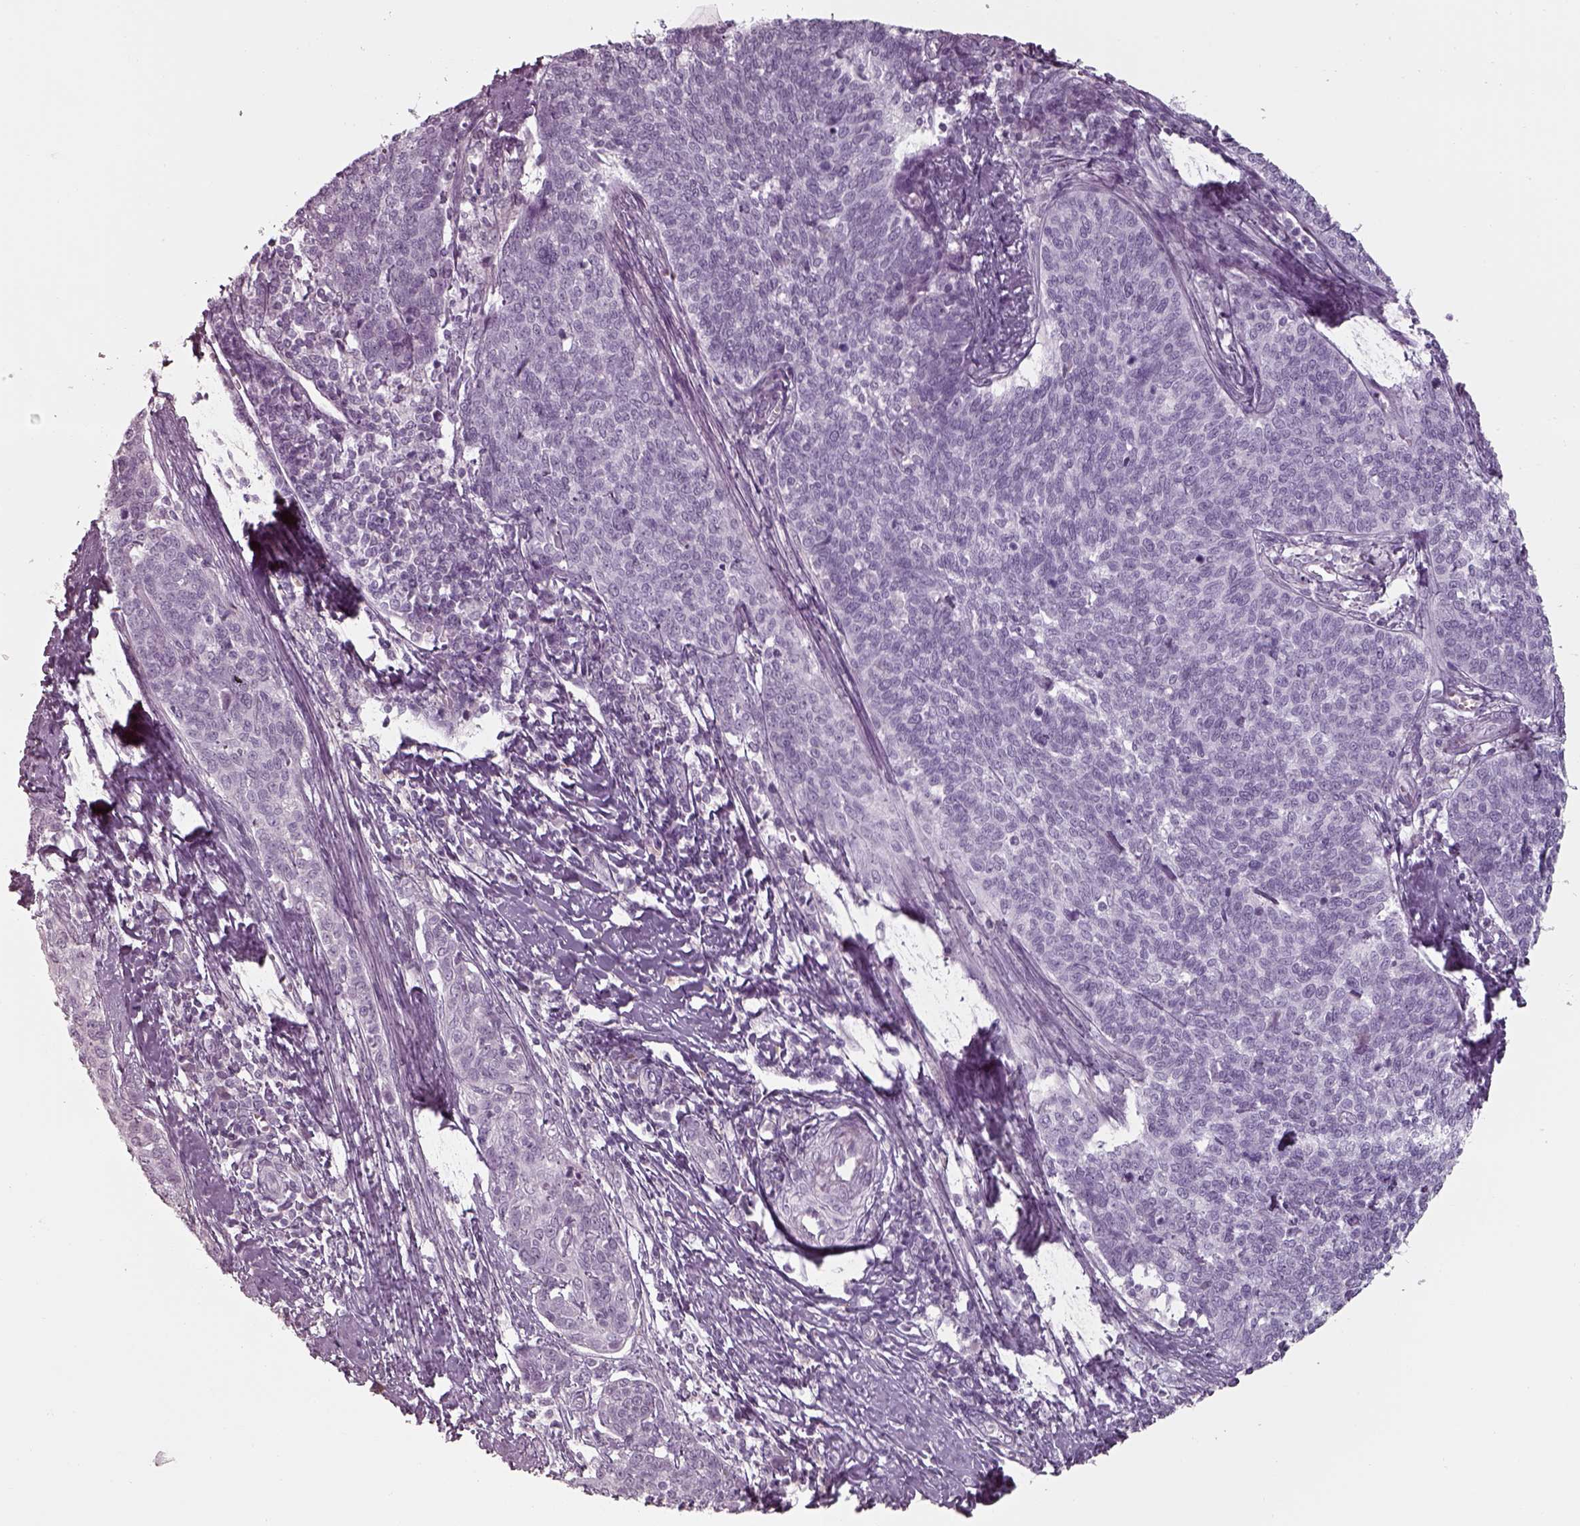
{"staining": {"intensity": "negative", "quantity": "none", "location": "none"}, "tissue": "cervical cancer", "cell_type": "Tumor cells", "image_type": "cancer", "snomed": [{"axis": "morphology", "description": "Squamous cell carcinoma, NOS"}, {"axis": "topography", "description": "Cervix"}], "caption": "DAB immunohistochemical staining of human cervical cancer (squamous cell carcinoma) demonstrates no significant expression in tumor cells.", "gene": "SEPTIN14", "patient": {"sex": "female", "age": 39}}